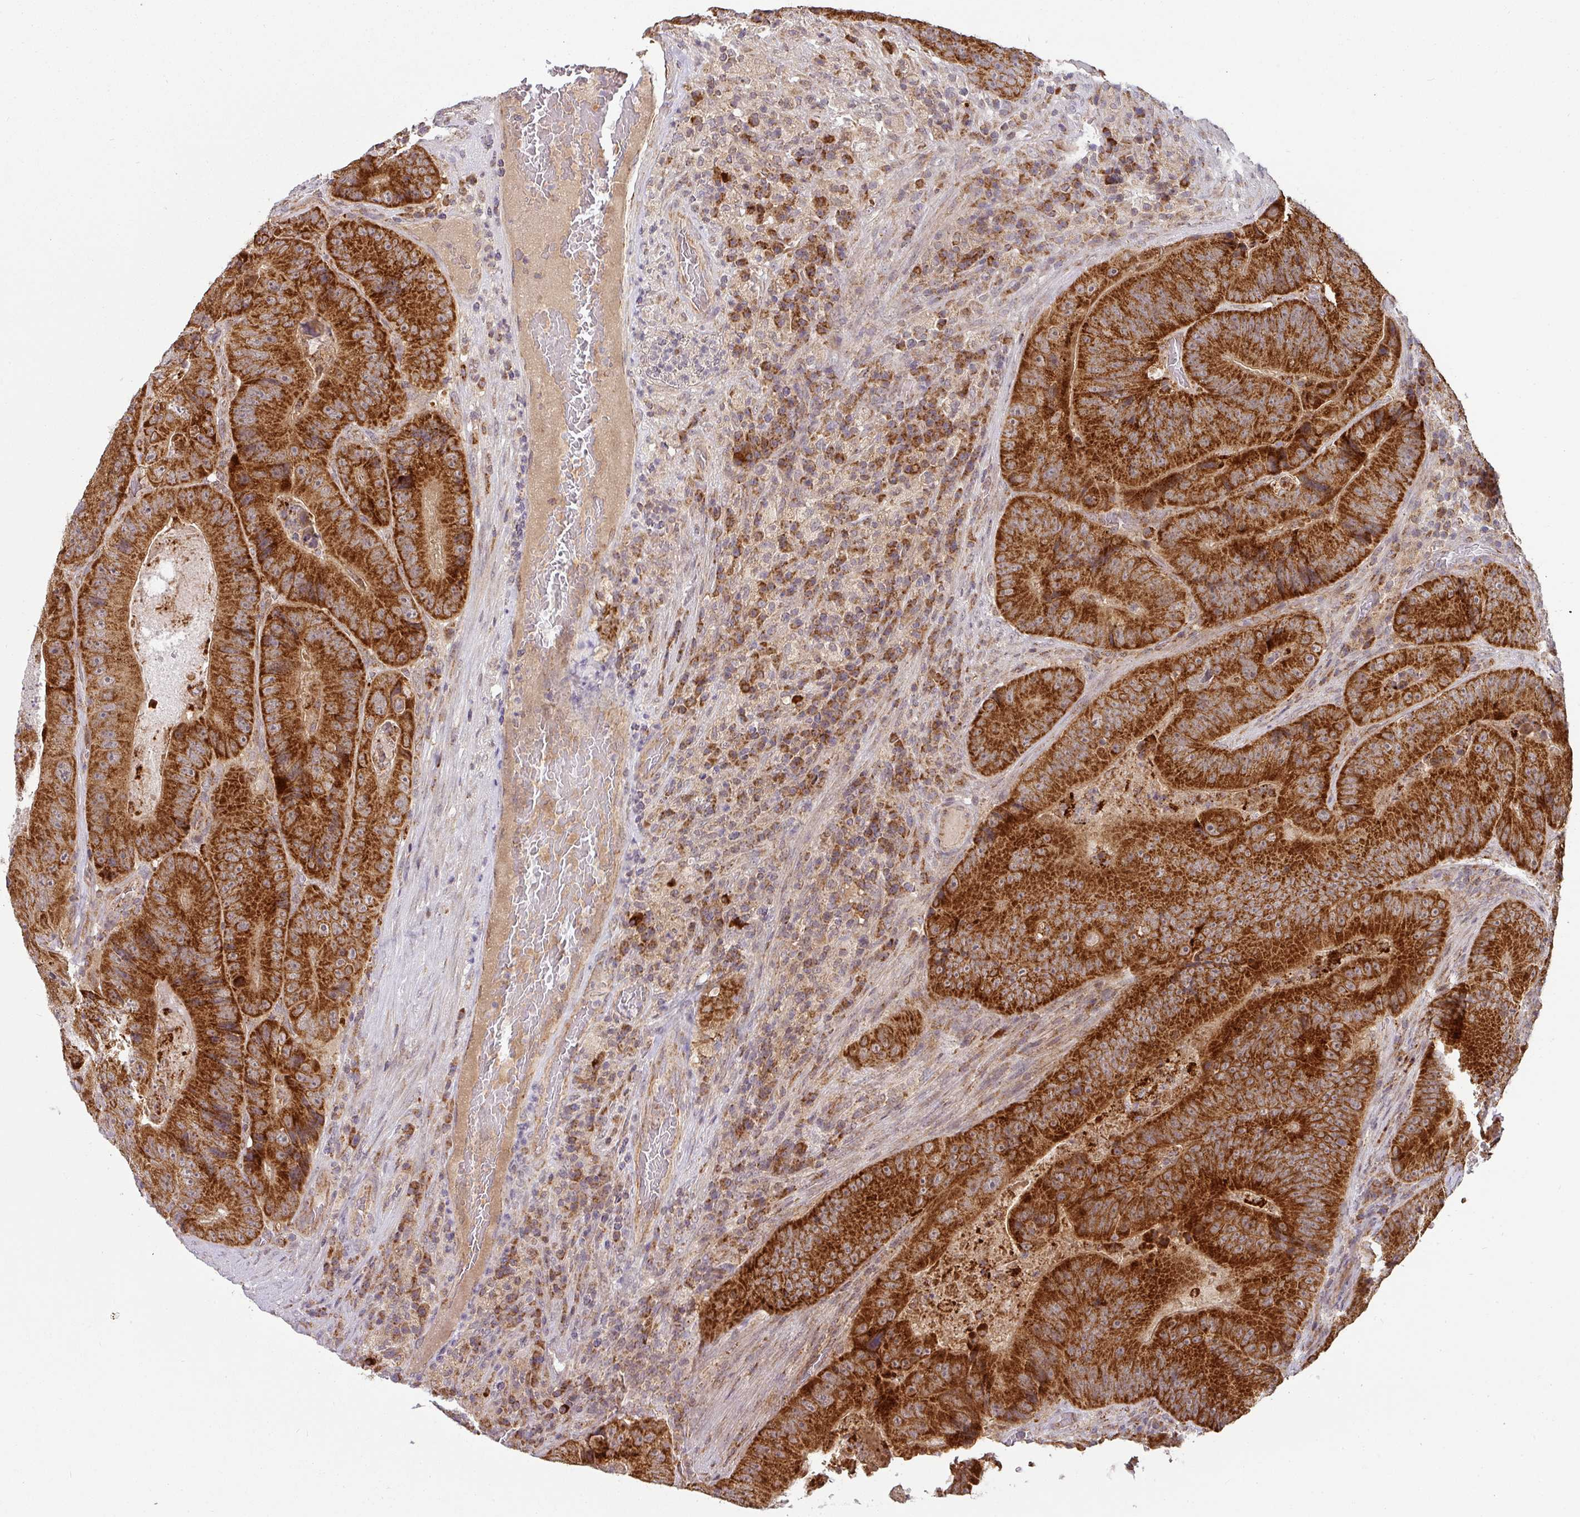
{"staining": {"intensity": "strong", "quantity": ">75%", "location": "cytoplasmic/membranous"}, "tissue": "colorectal cancer", "cell_type": "Tumor cells", "image_type": "cancer", "snomed": [{"axis": "morphology", "description": "Adenocarcinoma, NOS"}, {"axis": "topography", "description": "Colon"}], "caption": "IHC photomicrograph of colorectal cancer stained for a protein (brown), which displays high levels of strong cytoplasmic/membranous positivity in about >75% of tumor cells.", "gene": "MRPS16", "patient": {"sex": "female", "age": 86}}